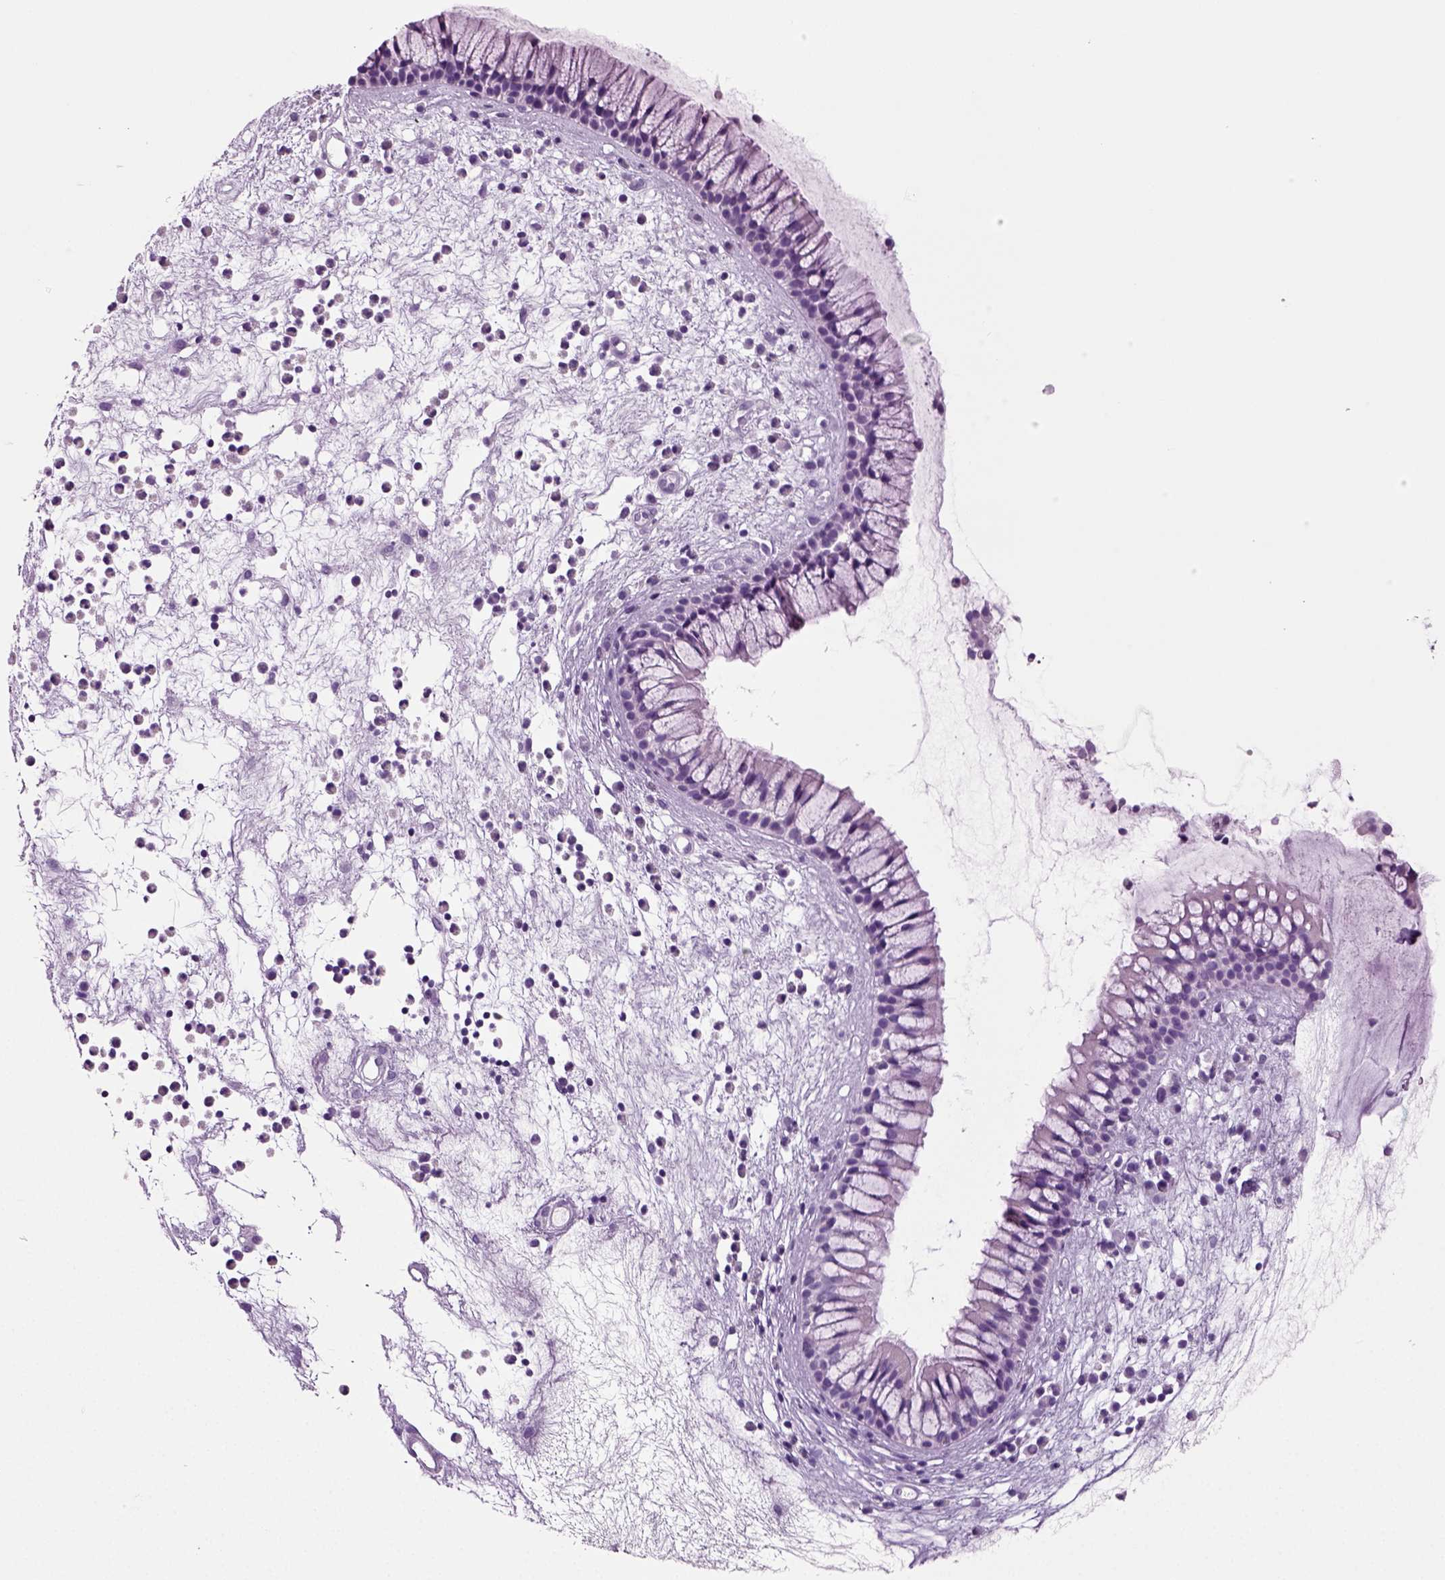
{"staining": {"intensity": "negative", "quantity": "none", "location": "none"}, "tissue": "nasopharynx", "cell_type": "Respiratory epithelial cells", "image_type": "normal", "snomed": [{"axis": "morphology", "description": "Normal tissue, NOS"}, {"axis": "topography", "description": "Nasopharynx"}], "caption": "The micrograph displays no staining of respiratory epithelial cells in unremarkable nasopharynx.", "gene": "CD109", "patient": {"sex": "male", "age": 77}}